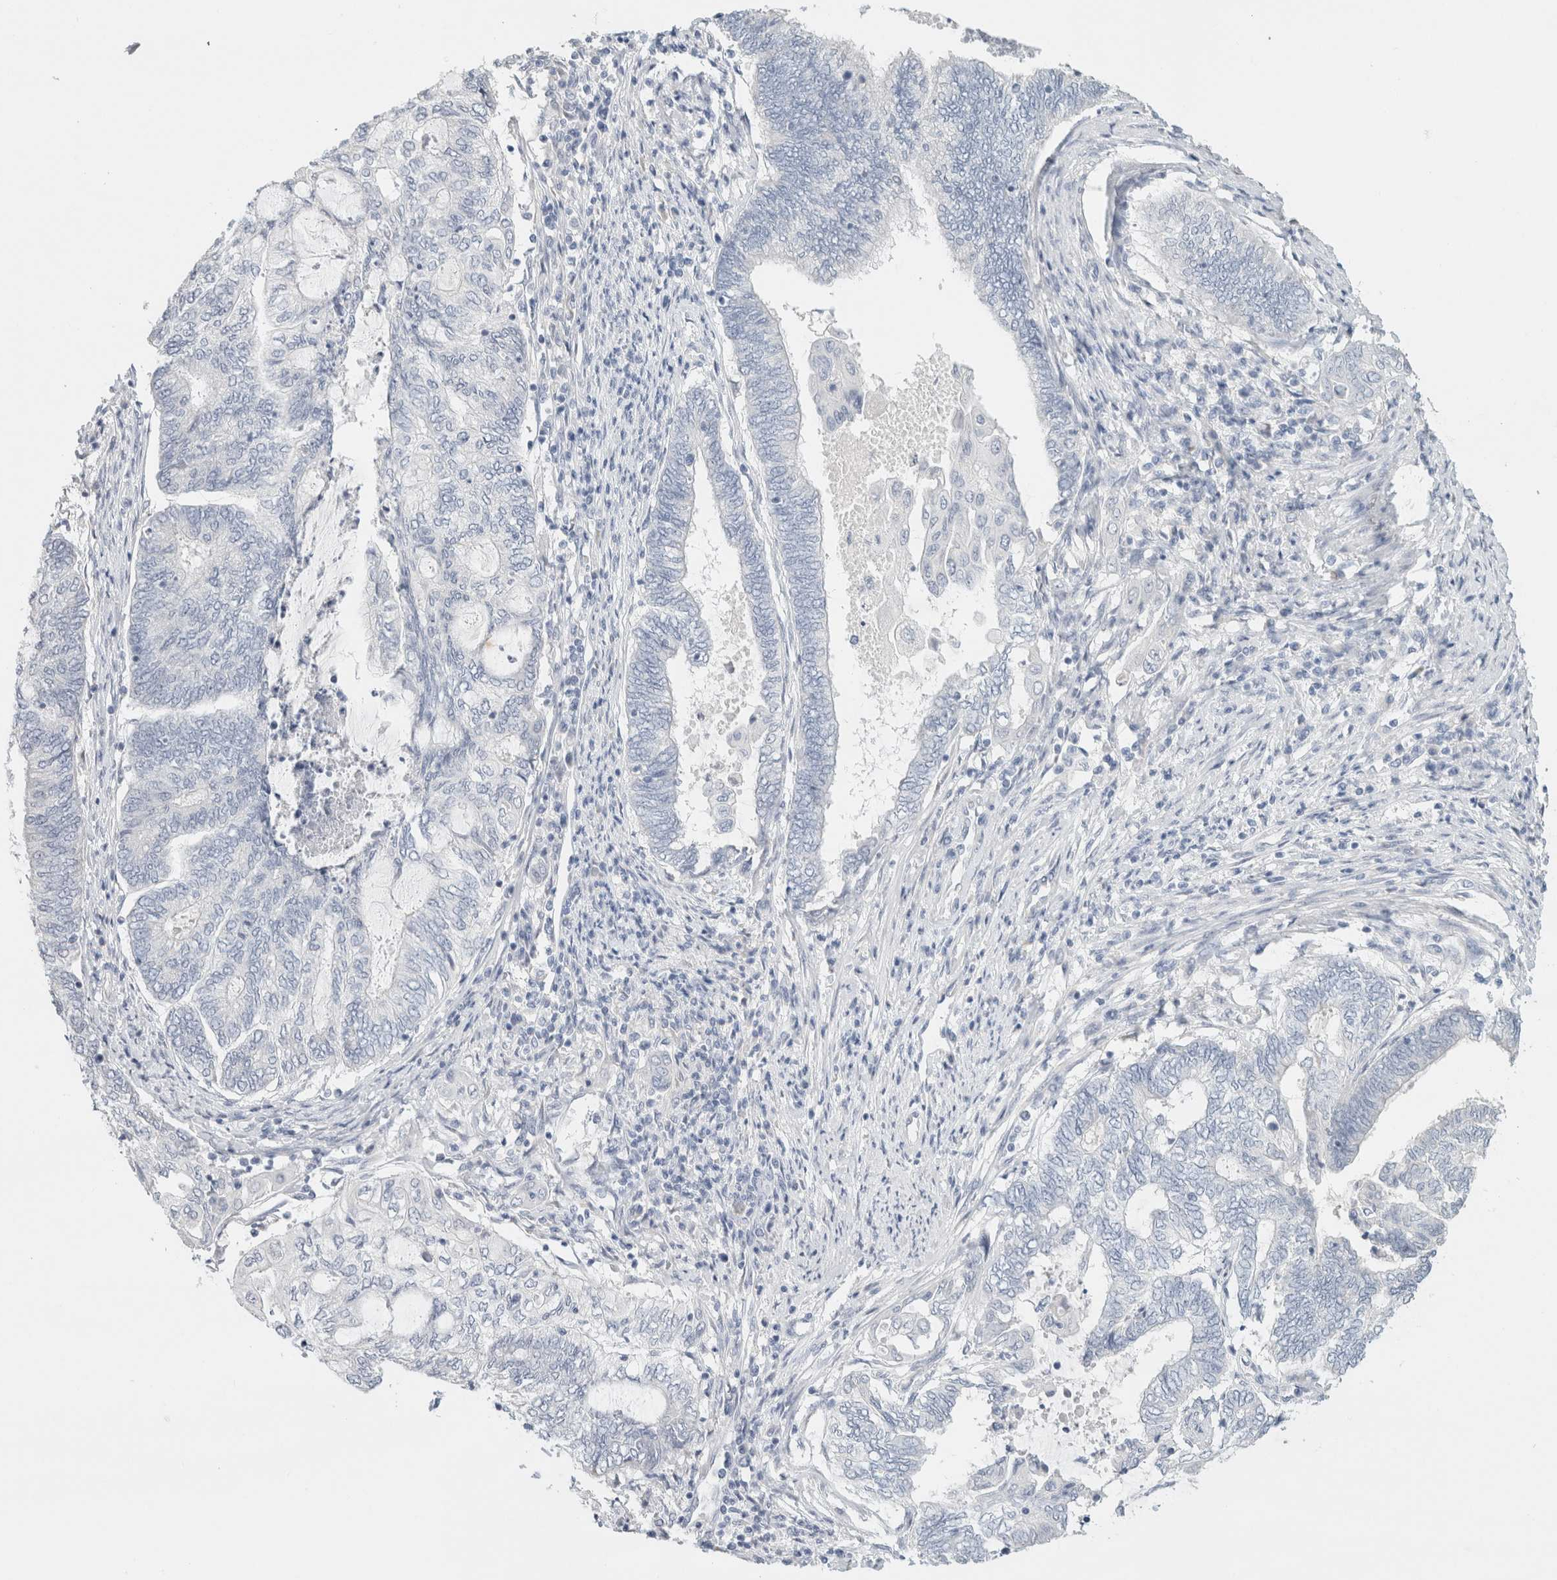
{"staining": {"intensity": "negative", "quantity": "none", "location": "none"}, "tissue": "endometrial cancer", "cell_type": "Tumor cells", "image_type": "cancer", "snomed": [{"axis": "morphology", "description": "Adenocarcinoma, NOS"}, {"axis": "topography", "description": "Uterus"}, {"axis": "topography", "description": "Endometrium"}], "caption": "Histopathology image shows no significant protein expression in tumor cells of endometrial cancer (adenocarcinoma).", "gene": "NEFM", "patient": {"sex": "female", "age": 70}}